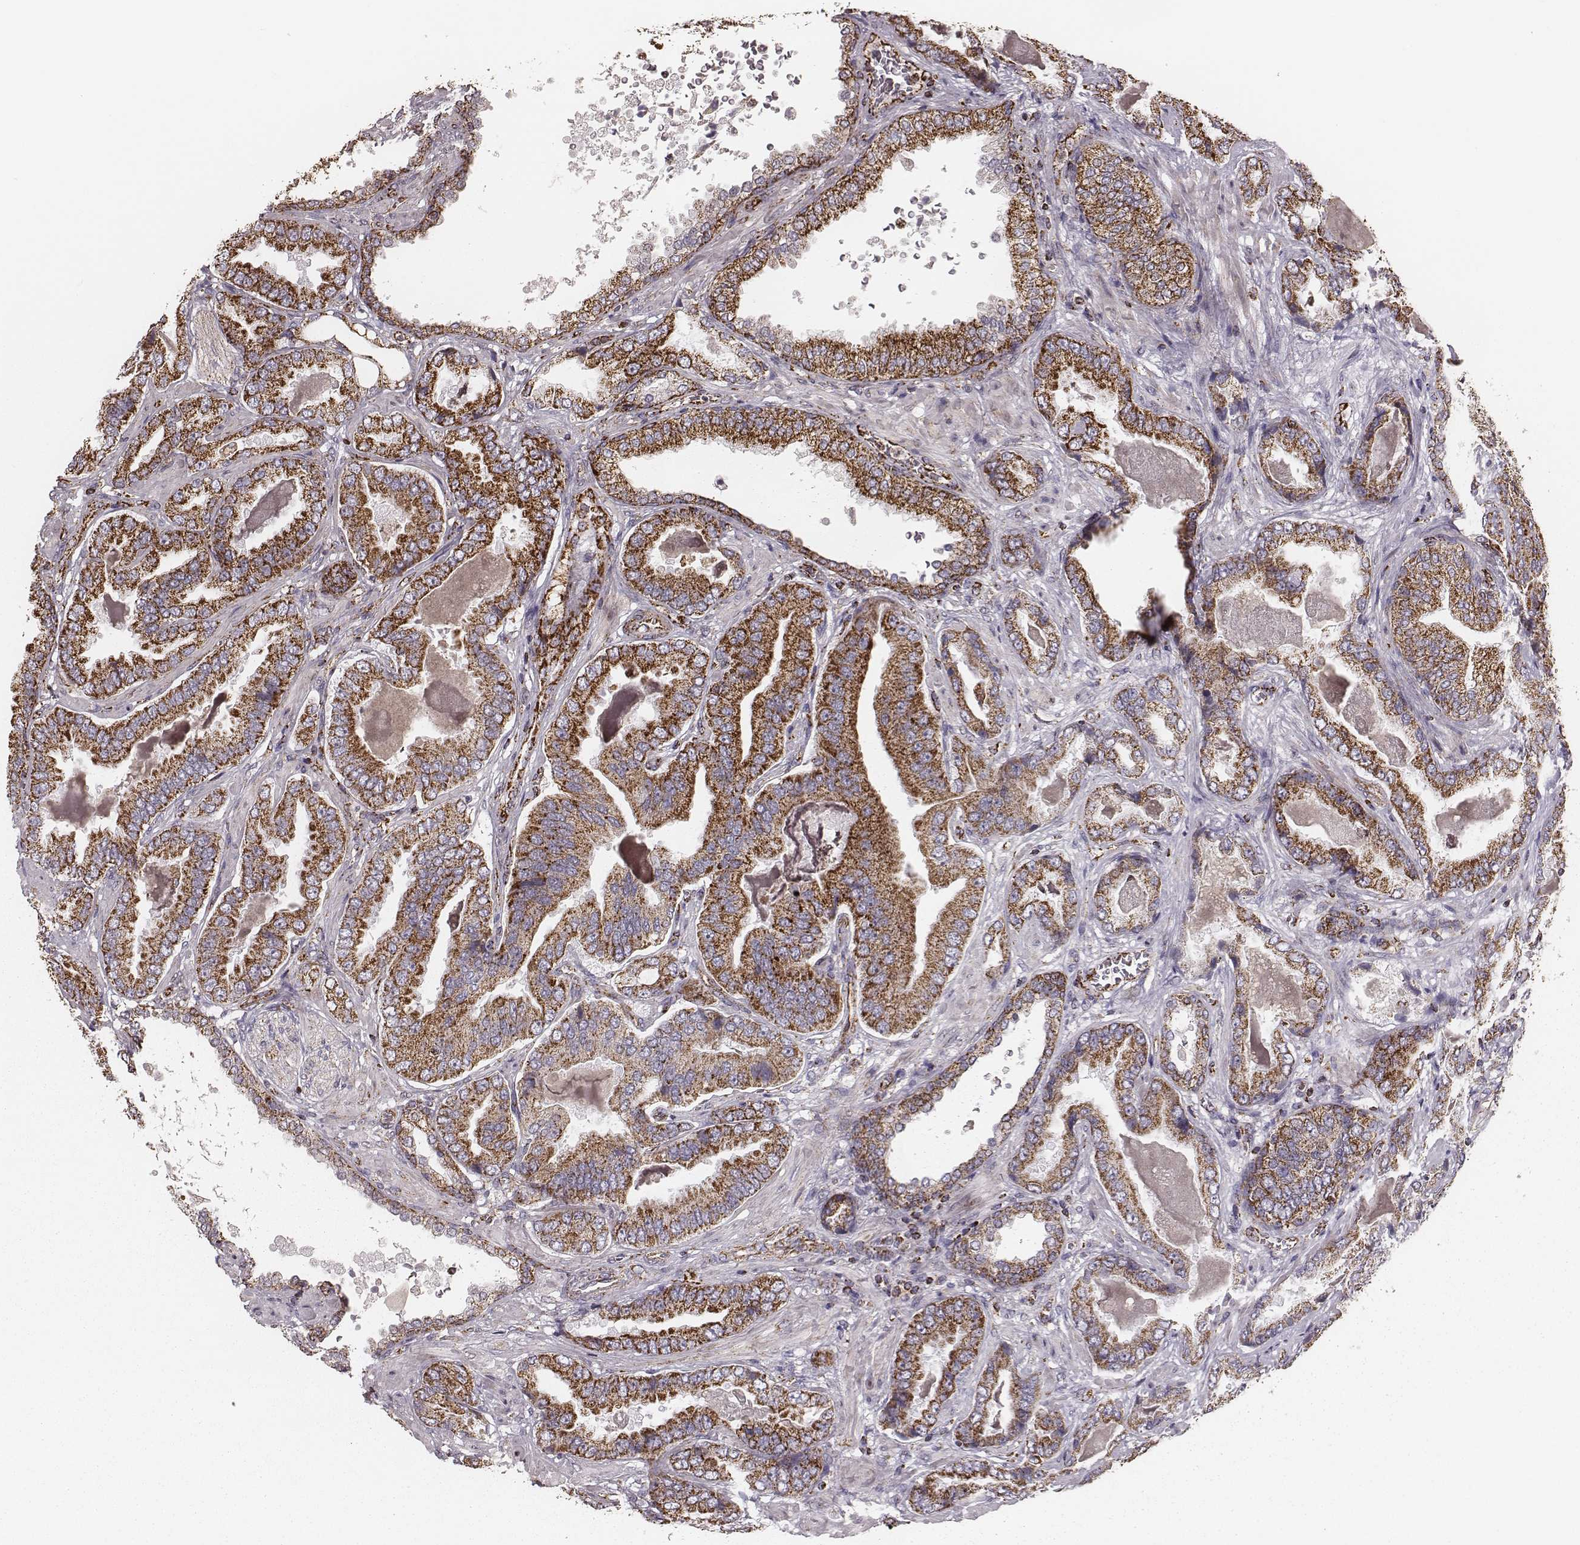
{"staining": {"intensity": "strong", "quantity": ">75%", "location": "cytoplasmic/membranous"}, "tissue": "prostate cancer", "cell_type": "Tumor cells", "image_type": "cancer", "snomed": [{"axis": "morphology", "description": "Adenocarcinoma, NOS"}, {"axis": "topography", "description": "Prostate"}], "caption": "This is an image of immunohistochemistry staining of prostate cancer (adenocarcinoma), which shows strong staining in the cytoplasmic/membranous of tumor cells.", "gene": "TUFM", "patient": {"sex": "male", "age": 64}}